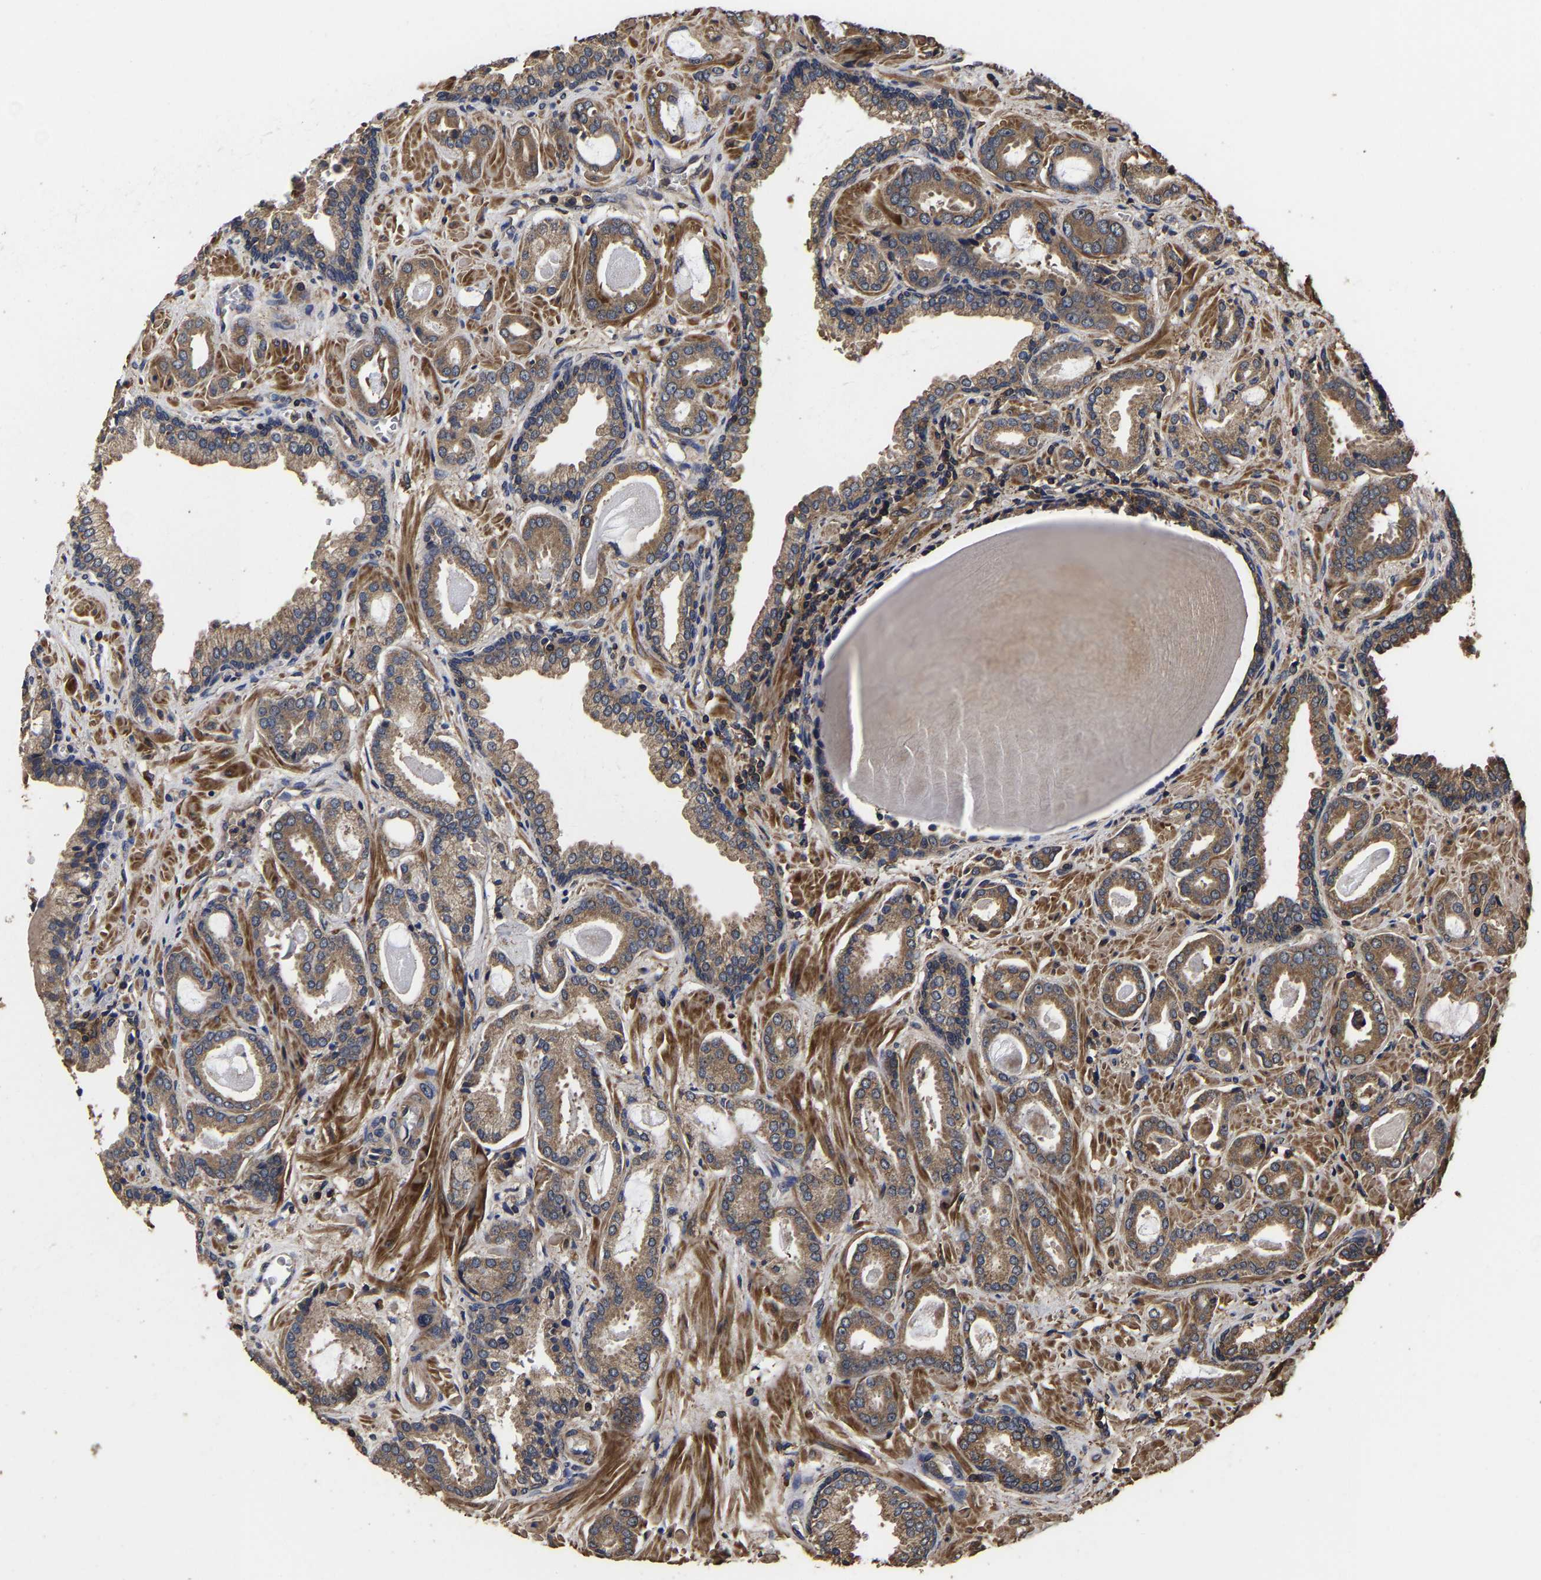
{"staining": {"intensity": "moderate", "quantity": ">75%", "location": "cytoplasmic/membranous"}, "tissue": "prostate cancer", "cell_type": "Tumor cells", "image_type": "cancer", "snomed": [{"axis": "morphology", "description": "Adenocarcinoma, Low grade"}, {"axis": "topography", "description": "Prostate"}], "caption": "A brown stain highlights moderate cytoplasmic/membranous positivity of a protein in human adenocarcinoma (low-grade) (prostate) tumor cells.", "gene": "ITCH", "patient": {"sex": "male", "age": 53}}